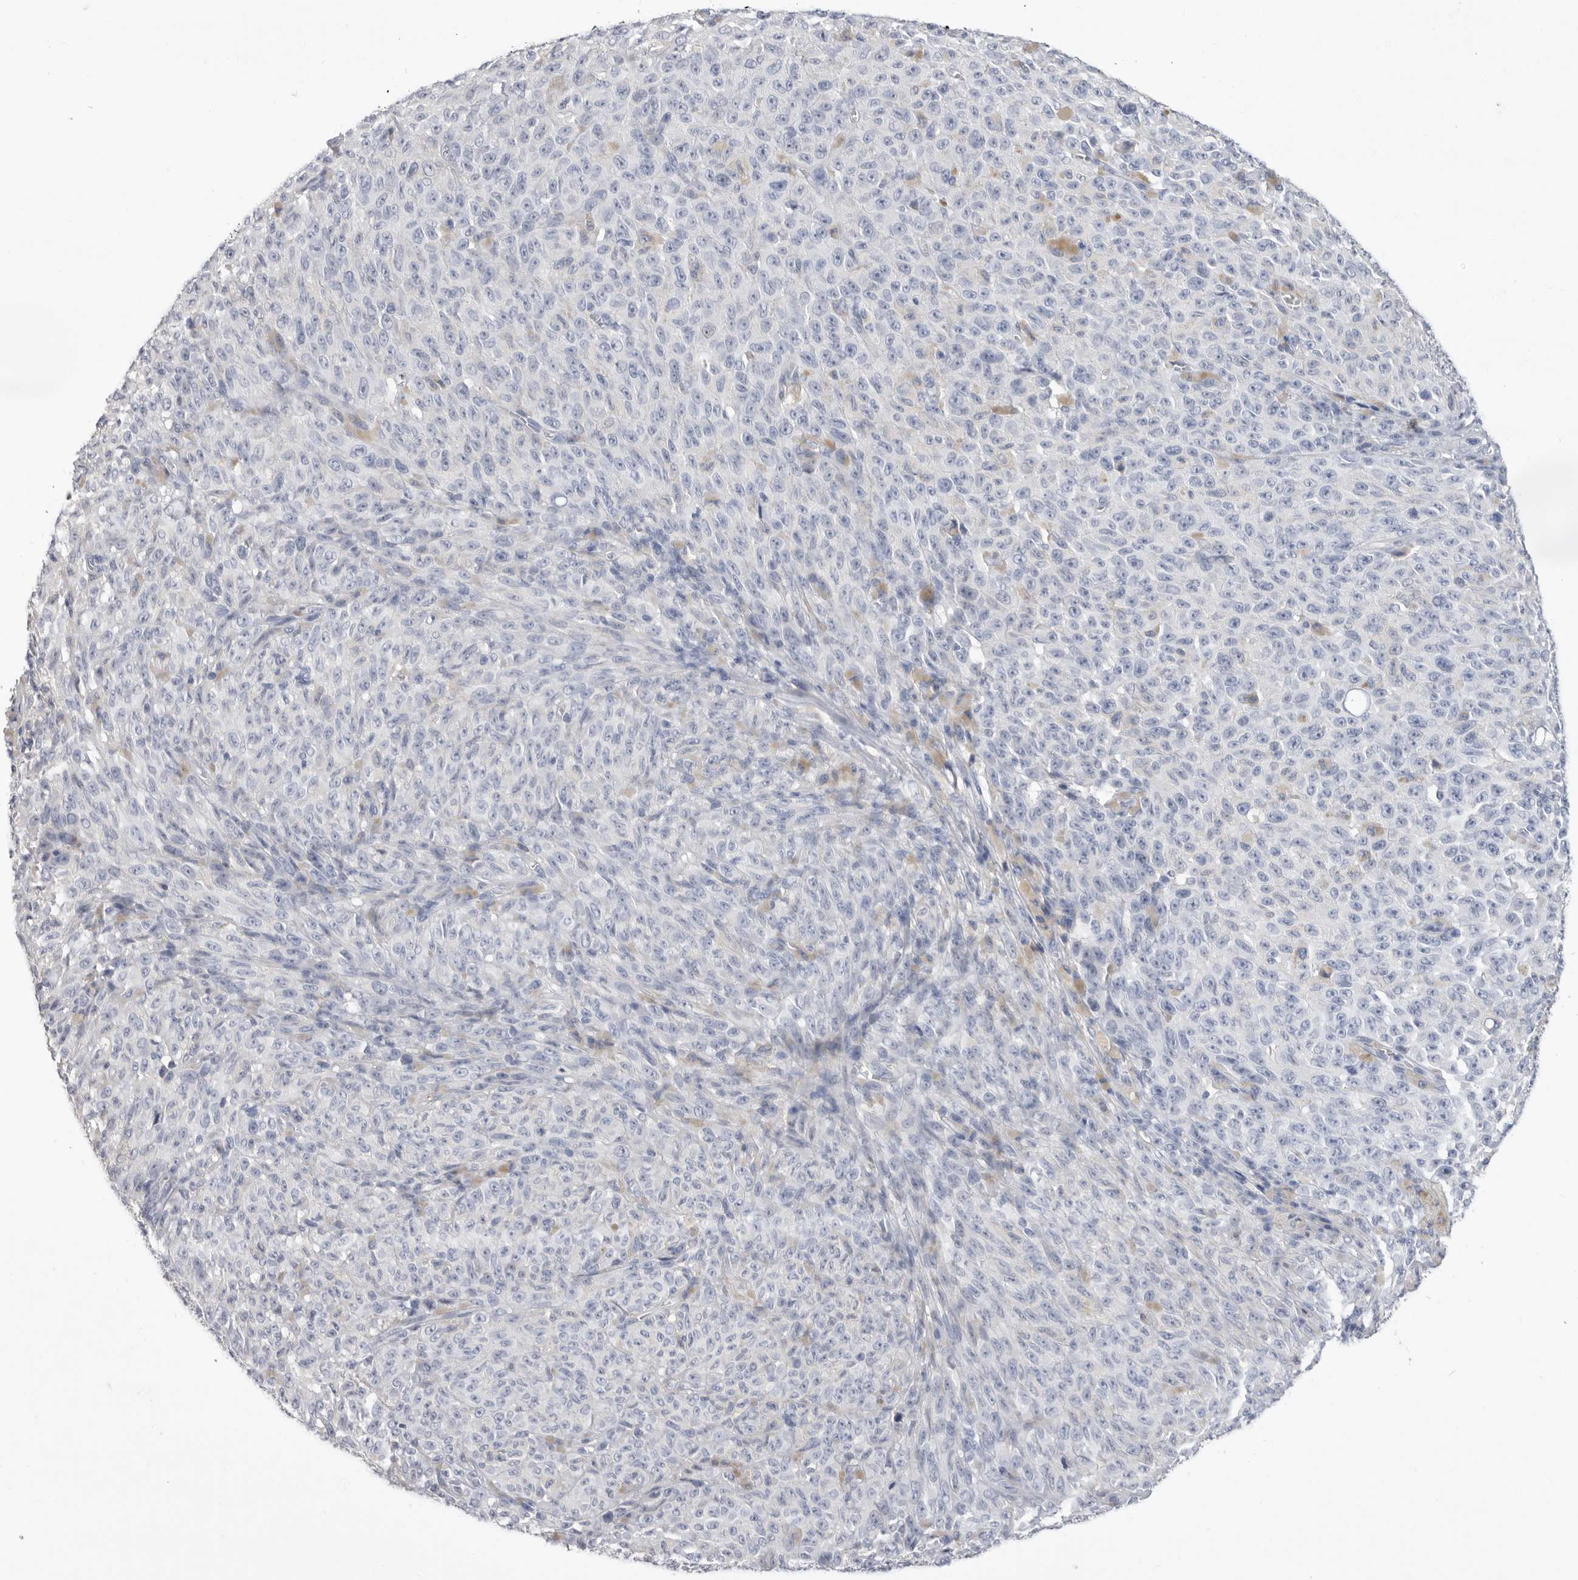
{"staining": {"intensity": "negative", "quantity": "none", "location": "none"}, "tissue": "melanoma", "cell_type": "Tumor cells", "image_type": "cancer", "snomed": [{"axis": "morphology", "description": "Malignant melanoma, NOS"}, {"axis": "topography", "description": "Skin"}], "caption": "Immunohistochemistry photomicrograph of neoplastic tissue: human melanoma stained with DAB demonstrates no significant protein staining in tumor cells.", "gene": "APOA2", "patient": {"sex": "female", "age": 82}}